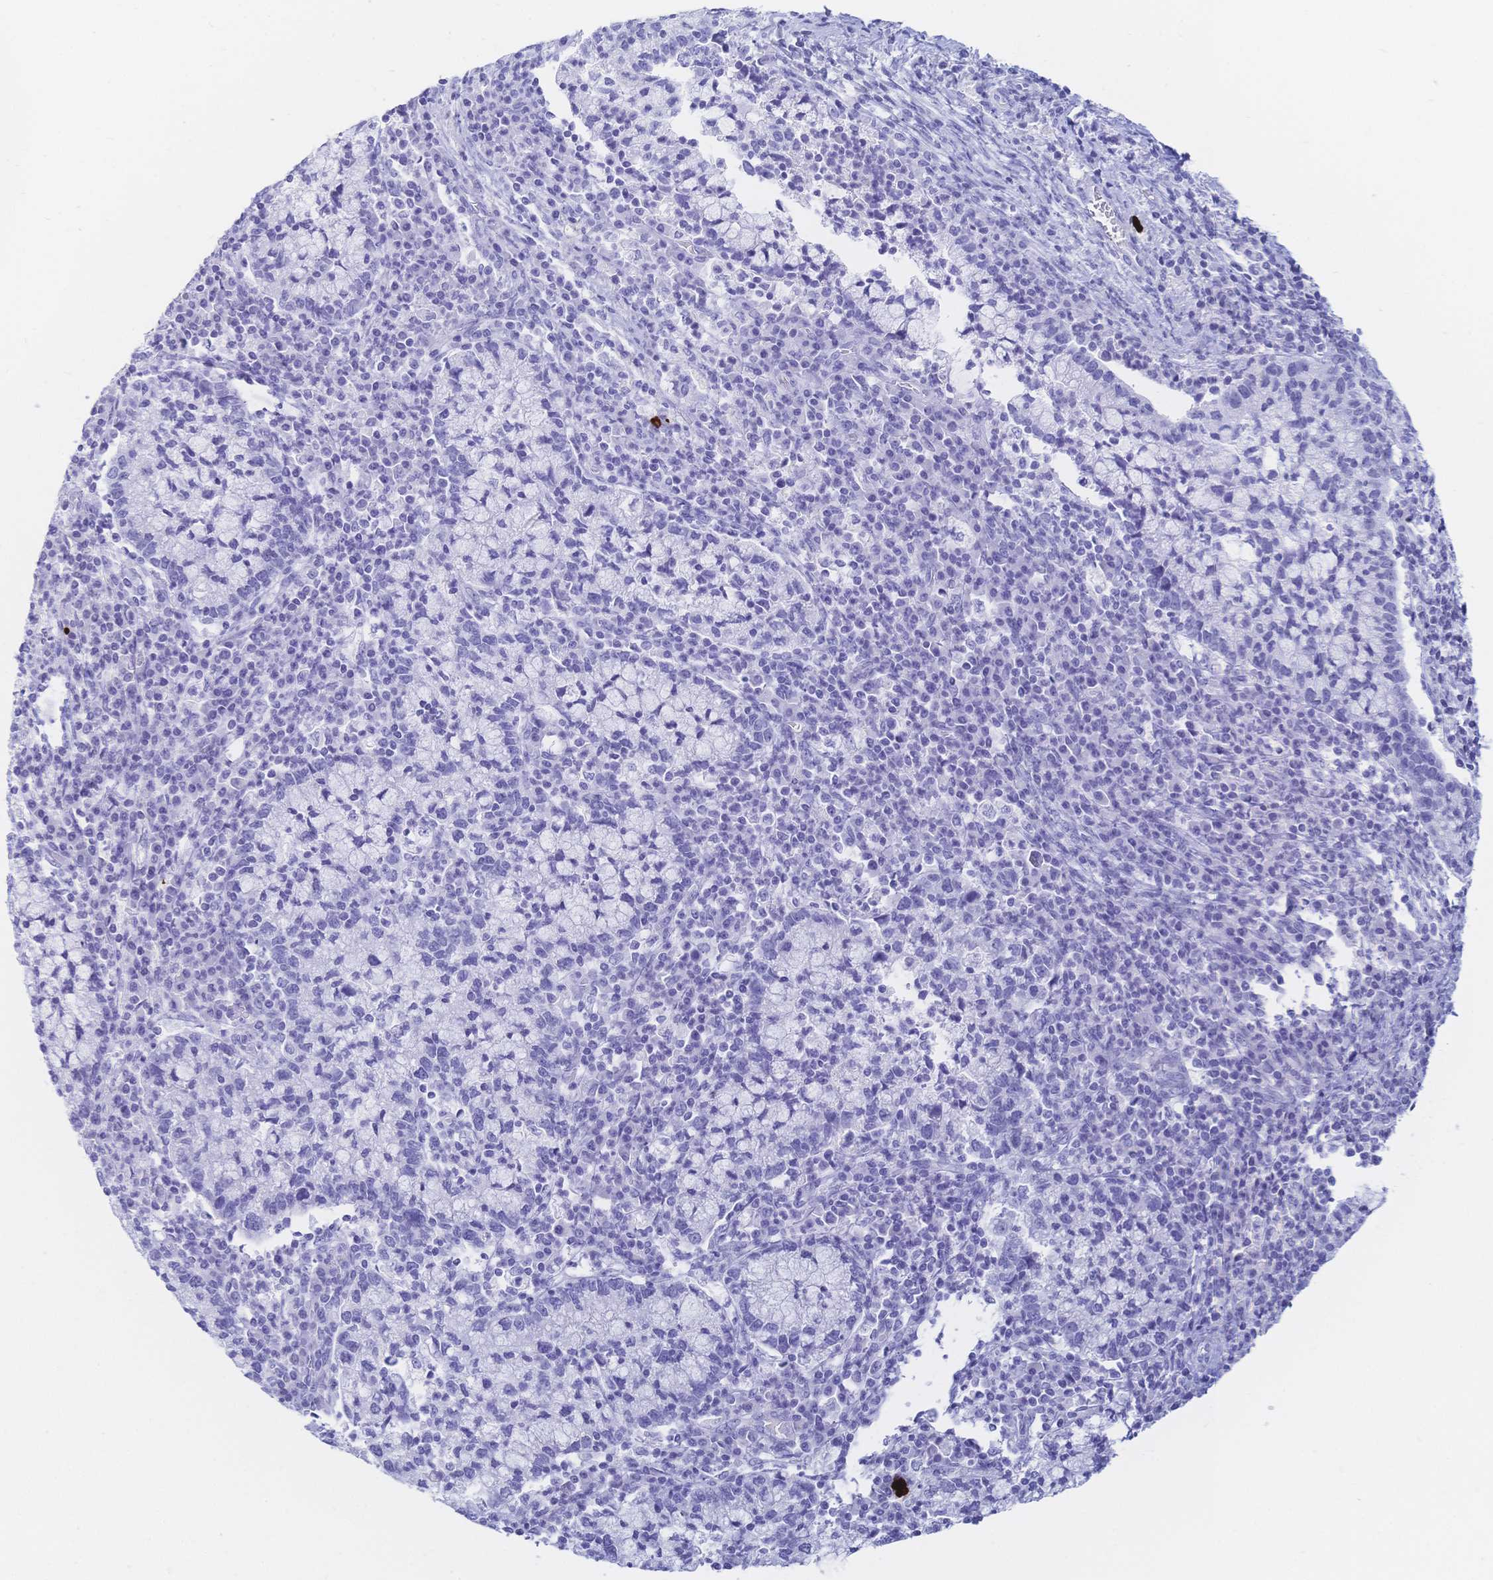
{"staining": {"intensity": "negative", "quantity": "none", "location": "none"}, "tissue": "cervical cancer", "cell_type": "Tumor cells", "image_type": "cancer", "snomed": [{"axis": "morphology", "description": "Normal tissue, NOS"}, {"axis": "morphology", "description": "Adenocarcinoma, NOS"}, {"axis": "topography", "description": "Cervix"}], "caption": "Tumor cells show no significant expression in cervical adenocarcinoma.", "gene": "MEP1B", "patient": {"sex": "female", "age": 44}}